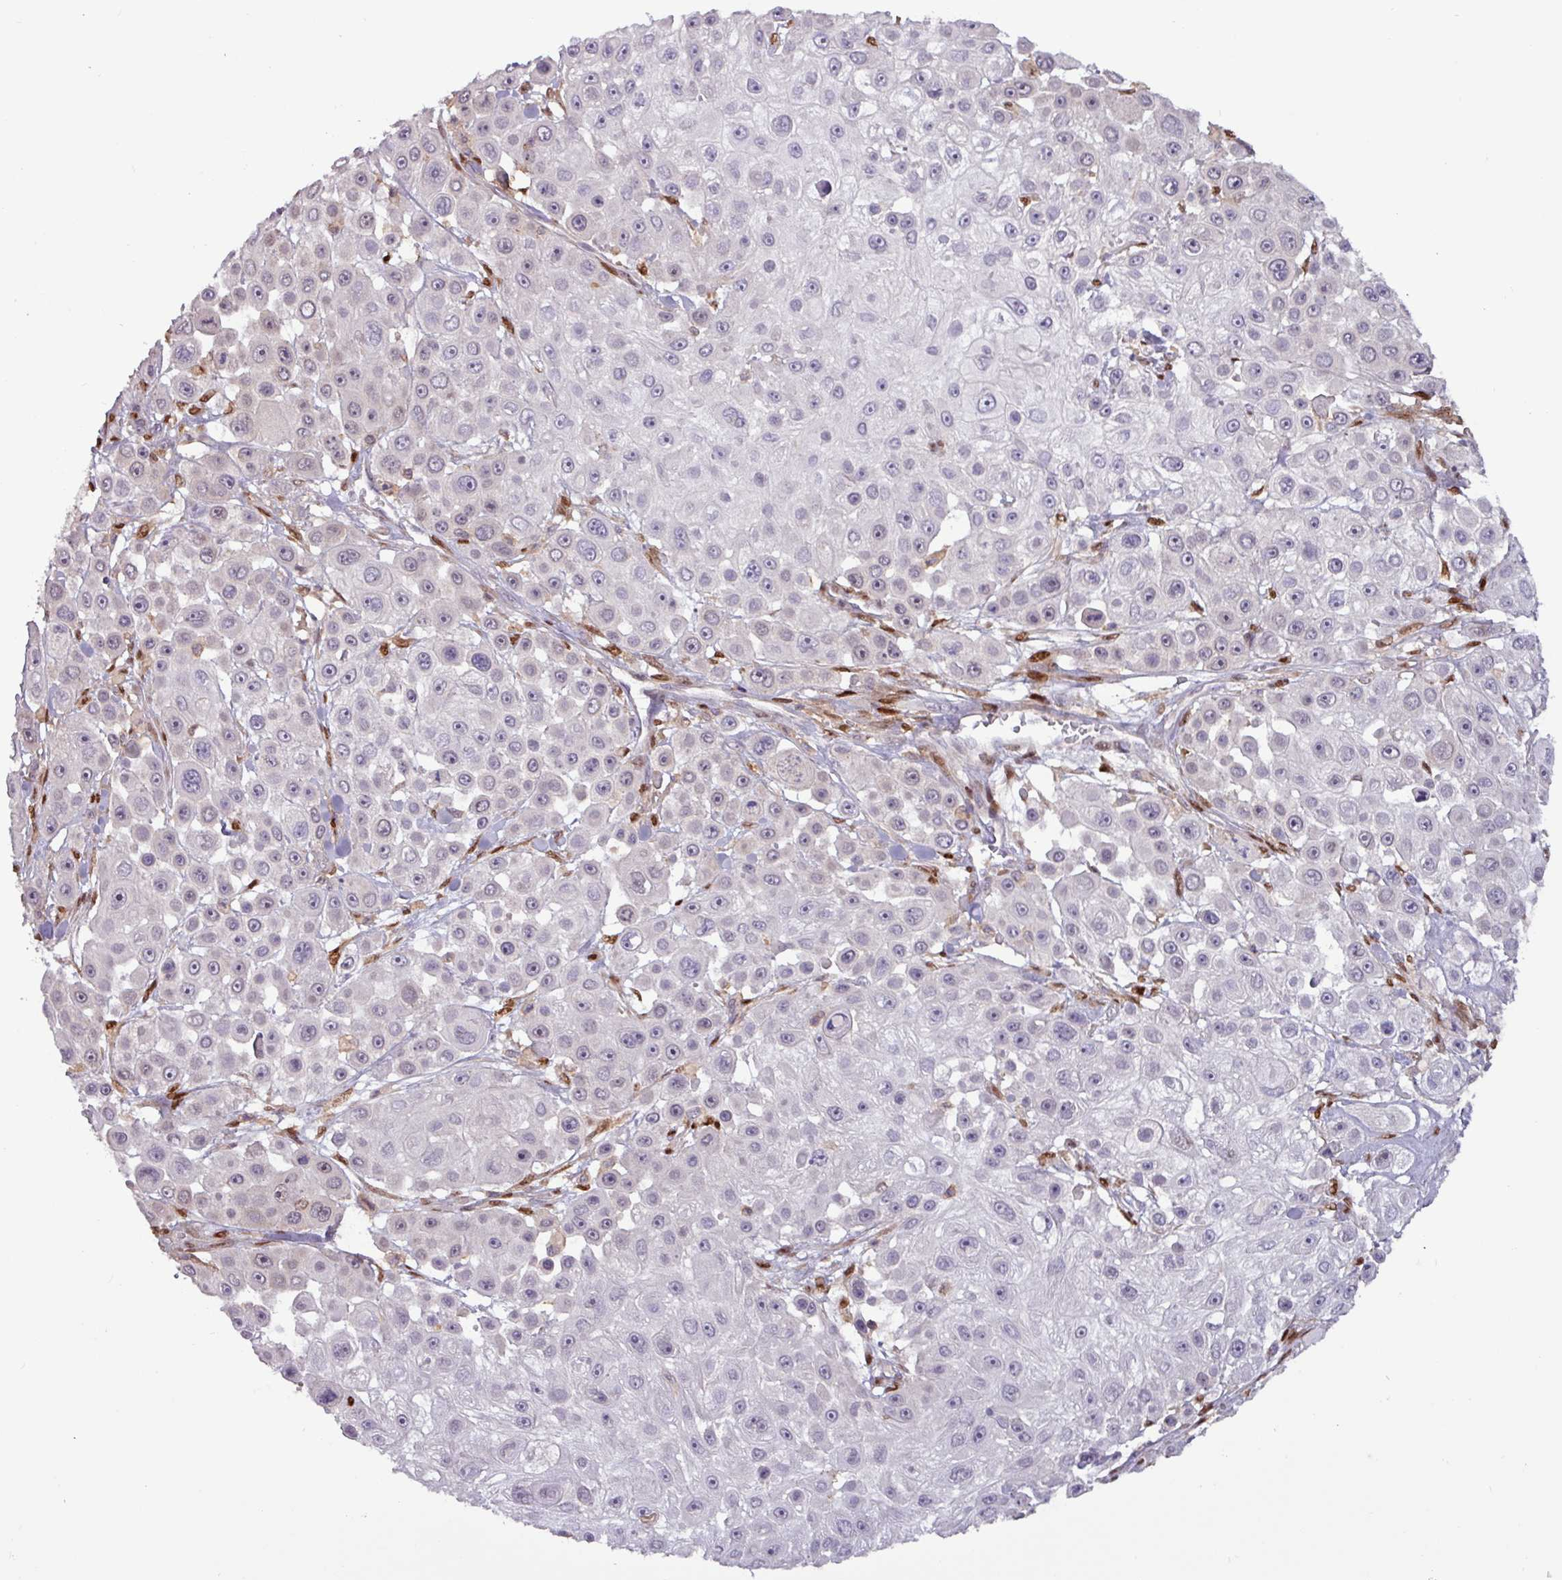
{"staining": {"intensity": "negative", "quantity": "none", "location": "none"}, "tissue": "skin cancer", "cell_type": "Tumor cells", "image_type": "cancer", "snomed": [{"axis": "morphology", "description": "Squamous cell carcinoma, NOS"}, {"axis": "topography", "description": "Skin"}], "caption": "Skin squamous cell carcinoma stained for a protein using IHC exhibits no positivity tumor cells.", "gene": "PRRX1", "patient": {"sex": "male", "age": 67}}